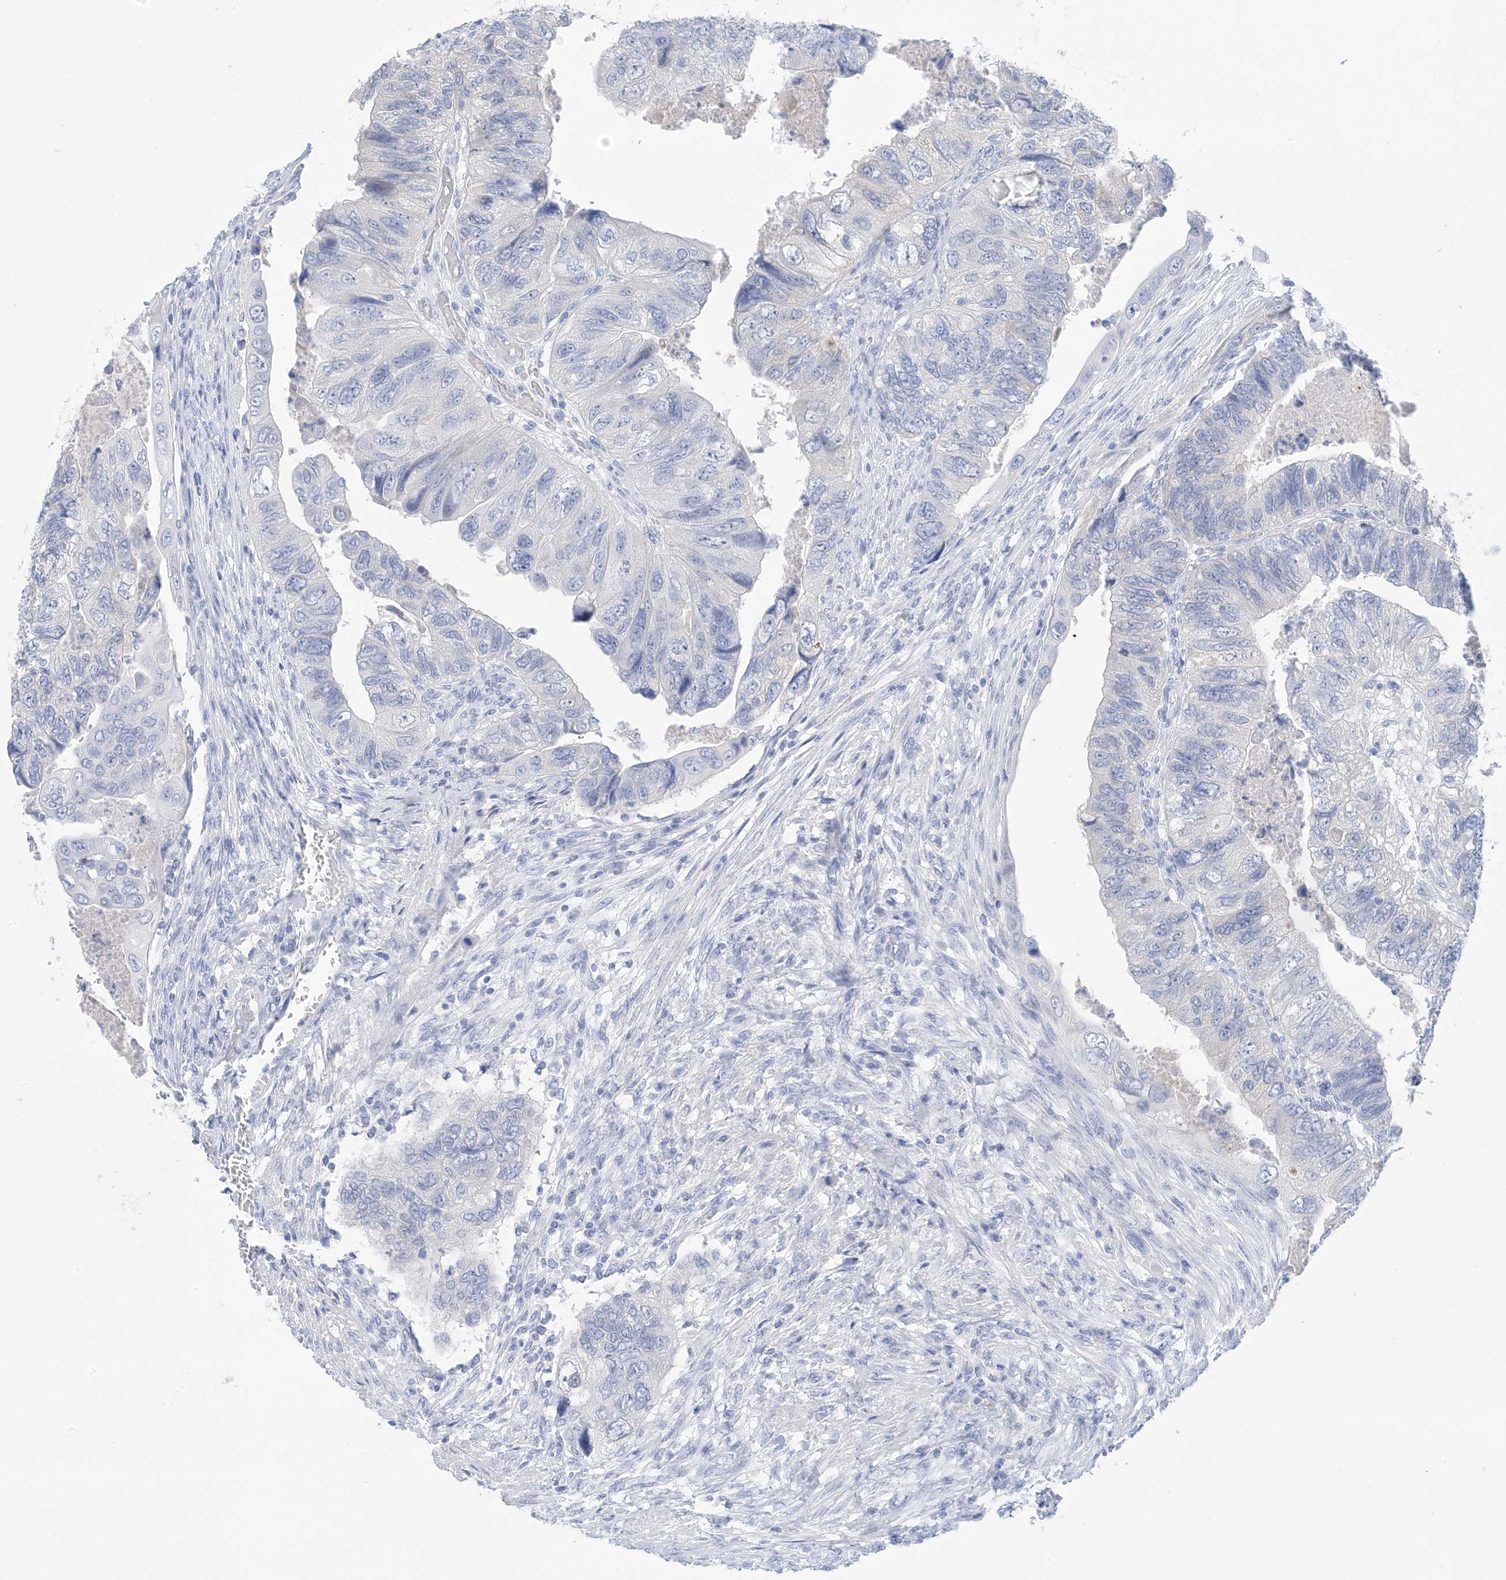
{"staining": {"intensity": "negative", "quantity": "none", "location": "none"}, "tissue": "colorectal cancer", "cell_type": "Tumor cells", "image_type": "cancer", "snomed": [{"axis": "morphology", "description": "Adenocarcinoma, NOS"}, {"axis": "topography", "description": "Rectum"}], "caption": "Micrograph shows no significant protein positivity in tumor cells of adenocarcinoma (colorectal).", "gene": "SH3YL1", "patient": {"sex": "male", "age": 63}}